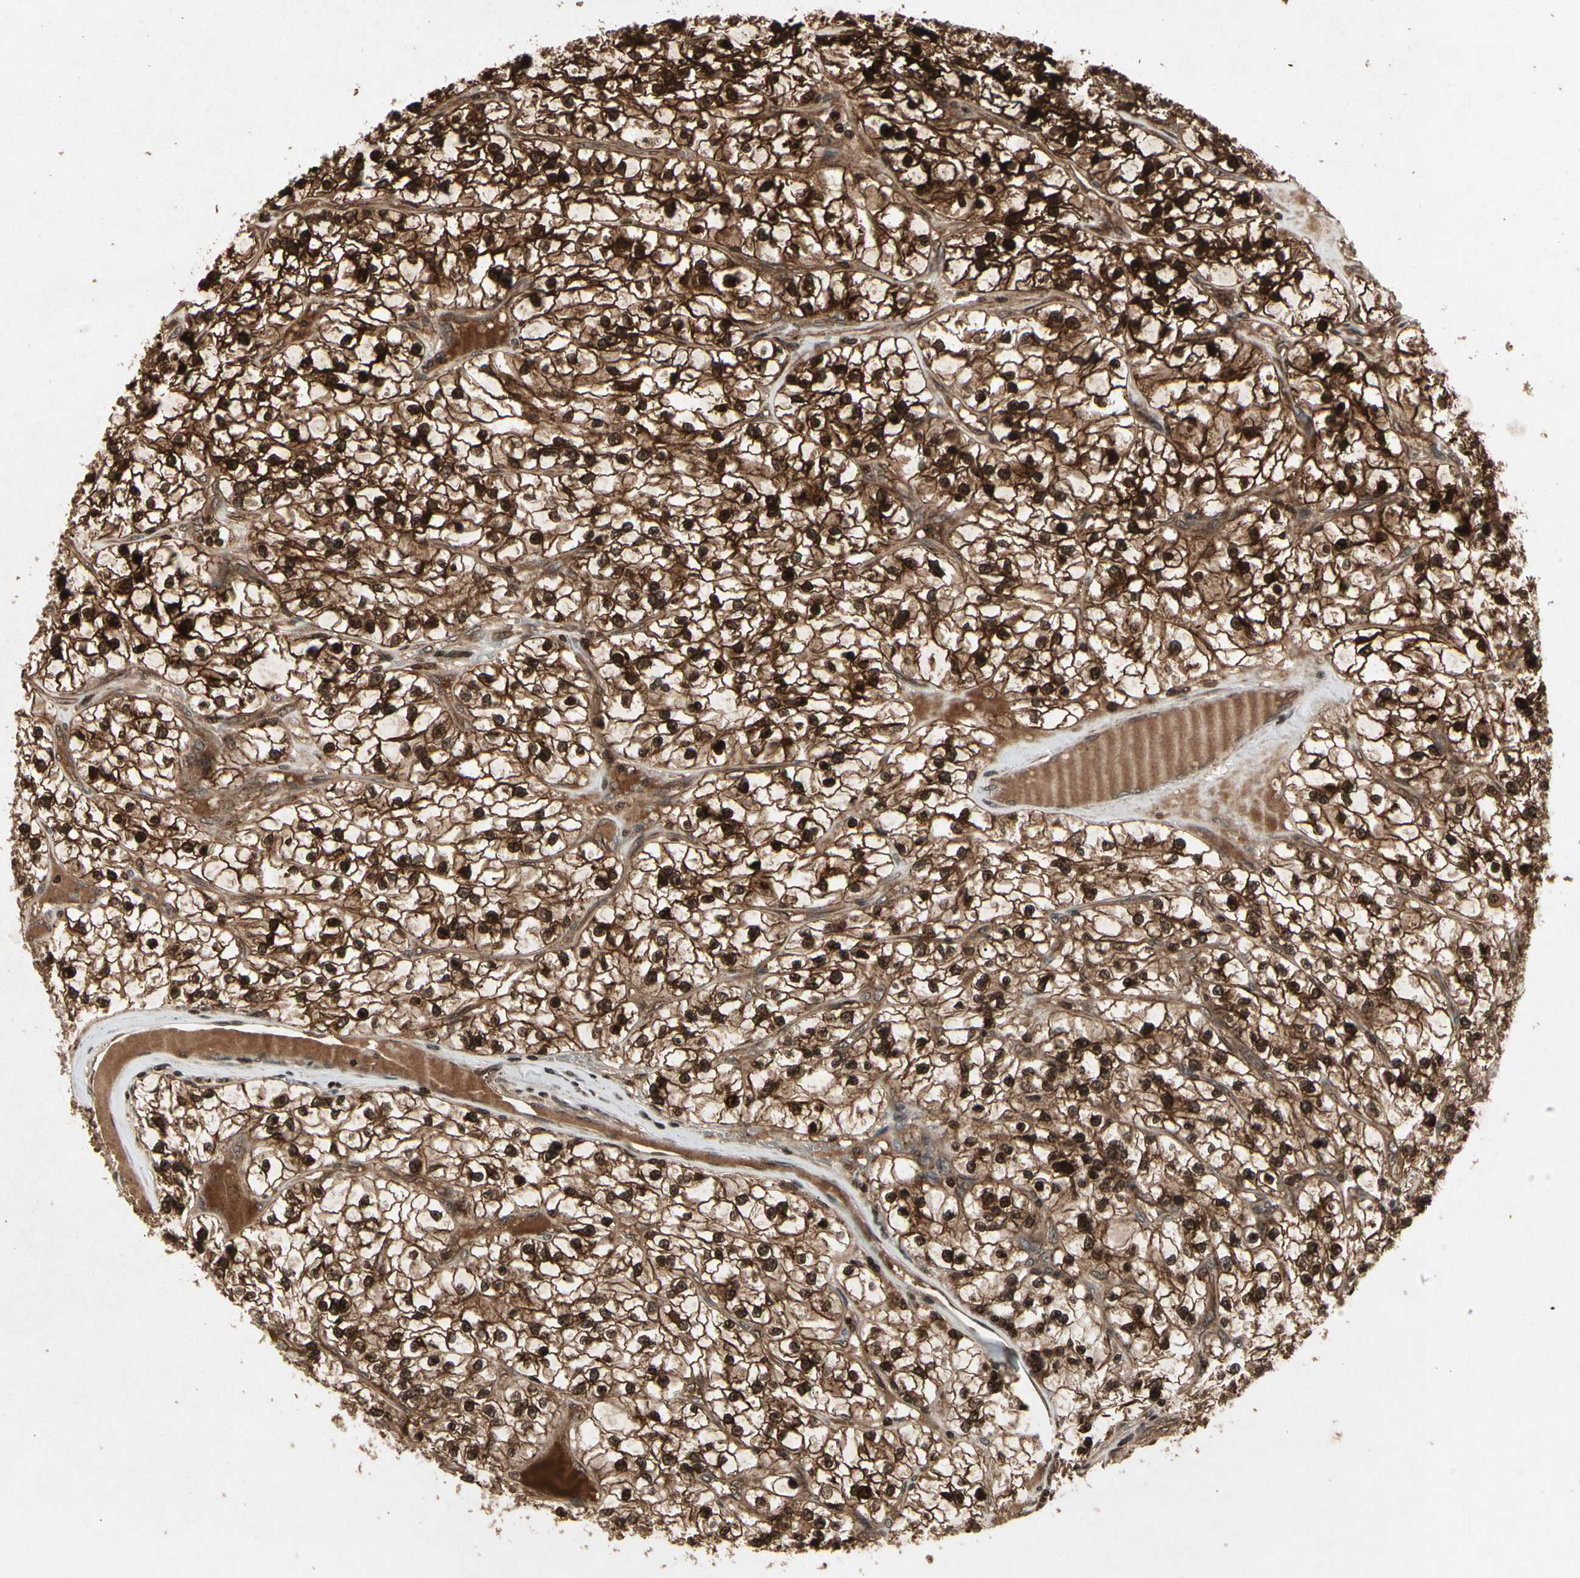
{"staining": {"intensity": "strong", "quantity": ">75%", "location": "cytoplasmic/membranous,nuclear"}, "tissue": "renal cancer", "cell_type": "Tumor cells", "image_type": "cancer", "snomed": [{"axis": "morphology", "description": "Adenocarcinoma, NOS"}, {"axis": "topography", "description": "Kidney"}], "caption": "The photomicrograph displays immunohistochemical staining of renal adenocarcinoma. There is strong cytoplasmic/membranous and nuclear staining is seen in about >75% of tumor cells. The staining is performed using DAB brown chromogen to label protein expression. The nuclei are counter-stained blue using hematoxylin.", "gene": "GLRX", "patient": {"sex": "female", "age": 57}}